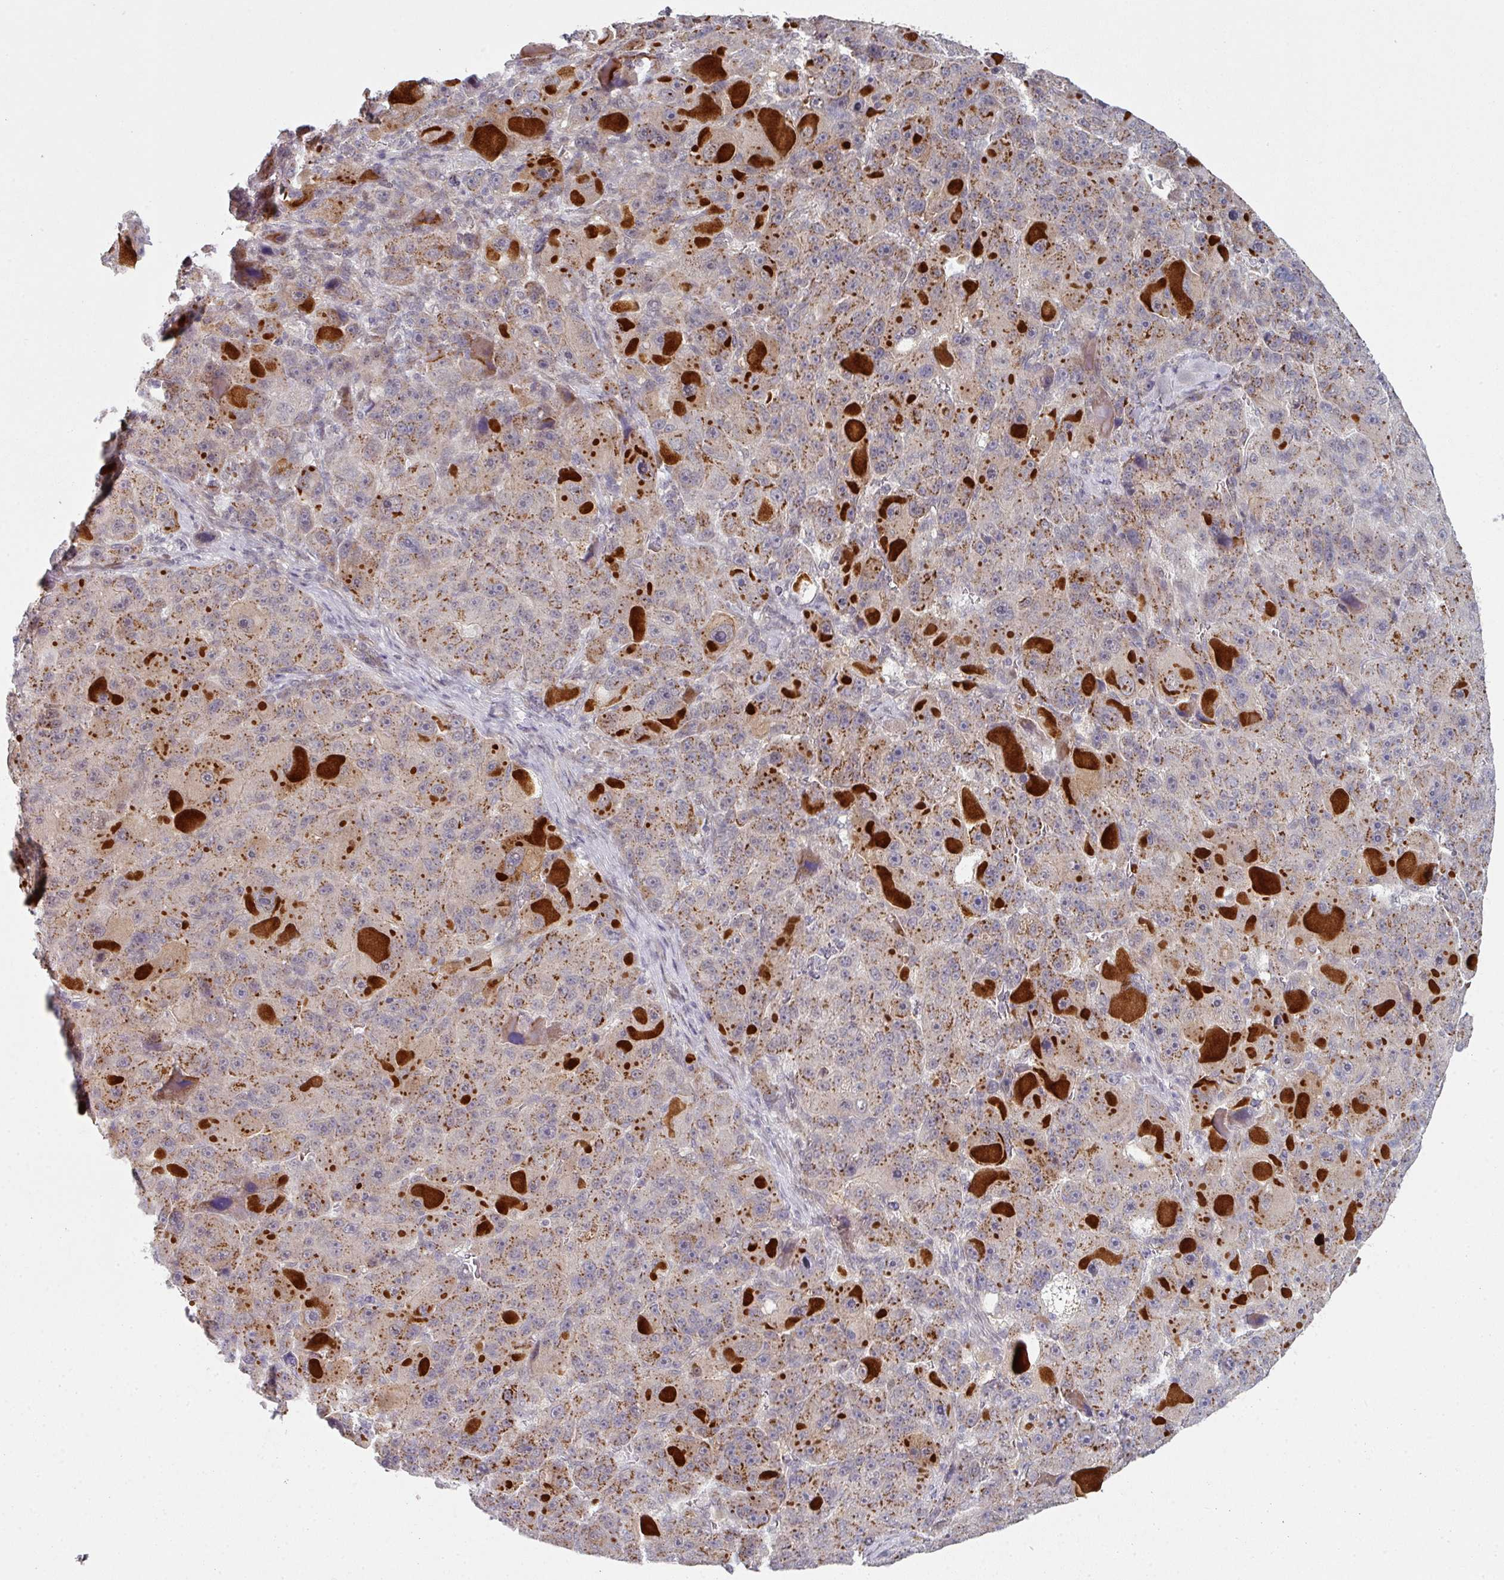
{"staining": {"intensity": "strong", "quantity": "25%-75%", "location": "cytoplasmic/membranous"}, "tissue": "liver cancer", "cell_type": "Tumor cells", "image_type": "cancer", "snomed": [{"axis": "morphology", "description": "Carcinoma, Hepatocellular, NOS"}, {"axis": "topography", "description": "Liver"}], "caption": "Strong cytoplasmic/membranous positivity is seen in about 25%-75% of tumor cells in liver hepatocellular carcinoma.", "gene": "TMCC1", "patient": {"sex": "male", "age": 76}}